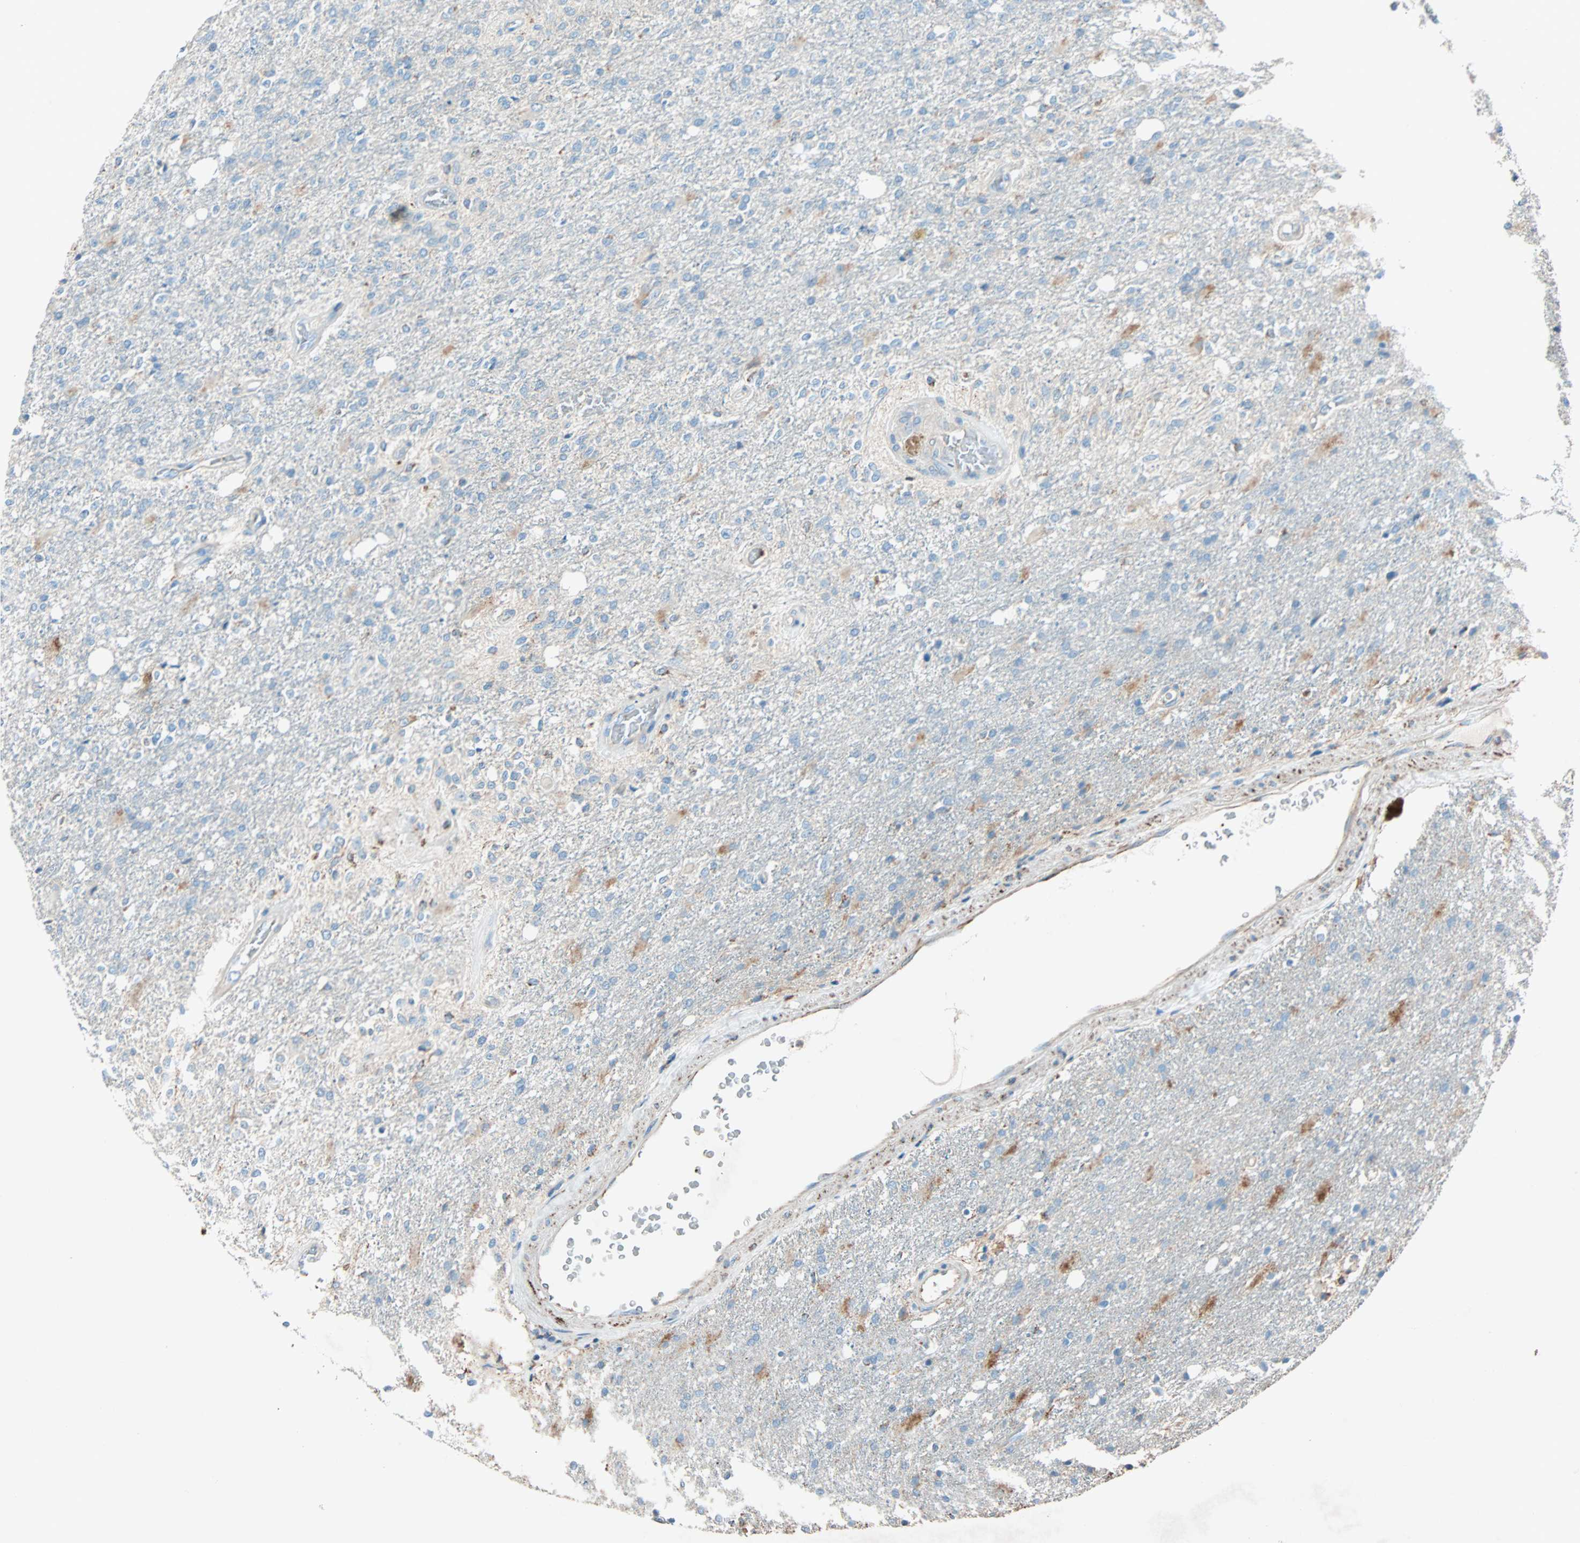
{"staining": {"intensity": "moderate", "quantity": "<25%", "location": "cytoplasmic/membranous"}, "tissue": "glioma", "cell_type": "Tumor cells", "image_type": "cancer", "snomed": [{"axis": "morphology", "description": "Normal tissue, NOS"}, {"axis": "morphology", "description": "Glioma, malignant, High grade"}, {"axis": "topography", "description": "Cerebral cortex"}], "caption": "Malignant glioma (high-grade) stained with a protein marker demonstrates moderate staining in tumor cells.", "gene": "LY6G6F", "patient": {"sex": "male", "age": 77}}